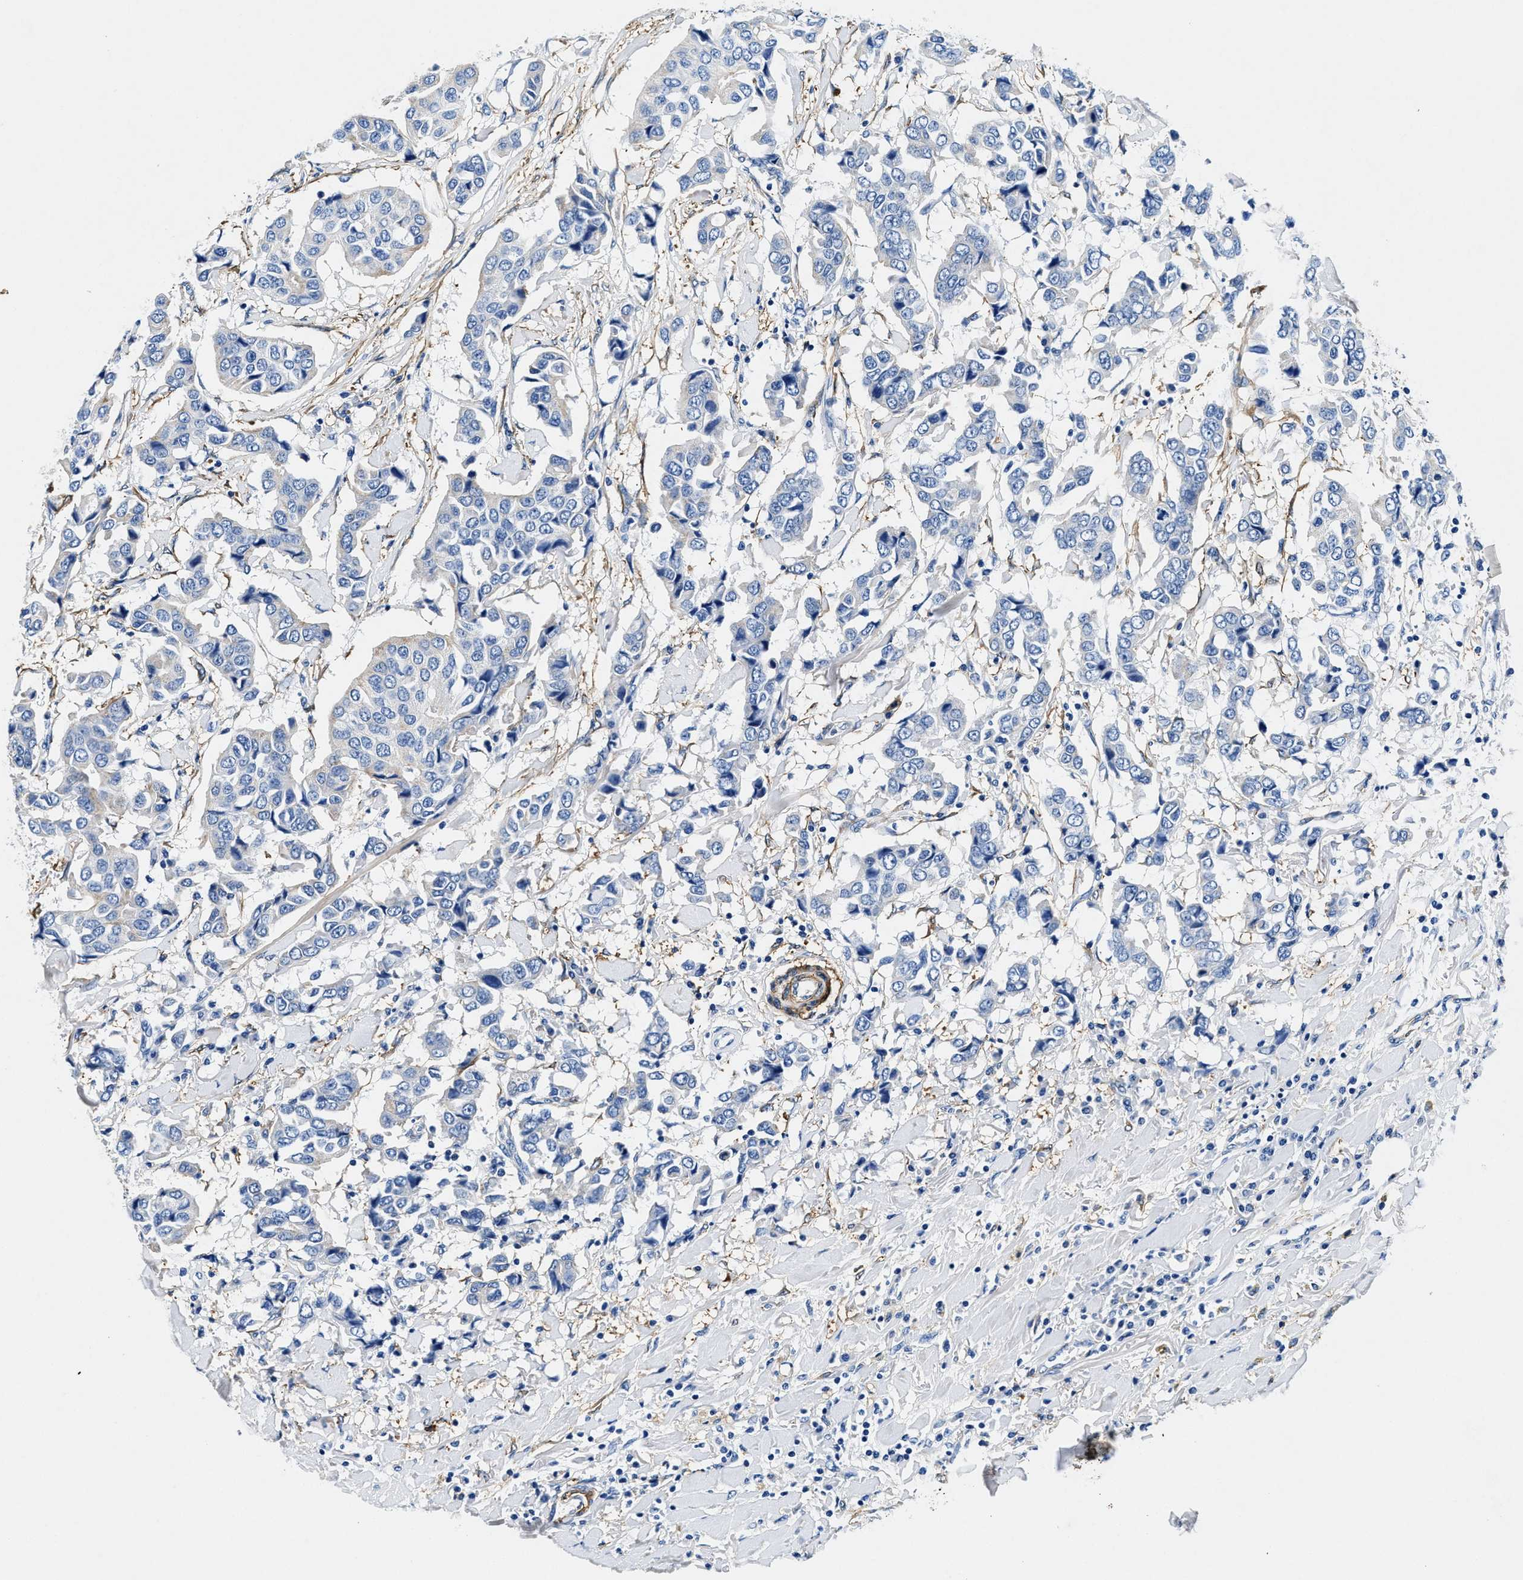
{"staining": {"intensity": "weak", "quantity": "<25%", "location": "cytoplasmic/membranous"}, "tissue": "breast cancer", "cell_type": "Tumor cells", "image_type": "cancer", "snomed": [{"axis": "morphology", "description": "Duct carcinoma"}, {"axis": "topography", "description": "Breast"}], "caption": "Immunohistochemical staining of human breast cancer shows no significant positivity in tumor cells.", "gene": "TEX261", "patient": {"sex": "female", "age": 80}}